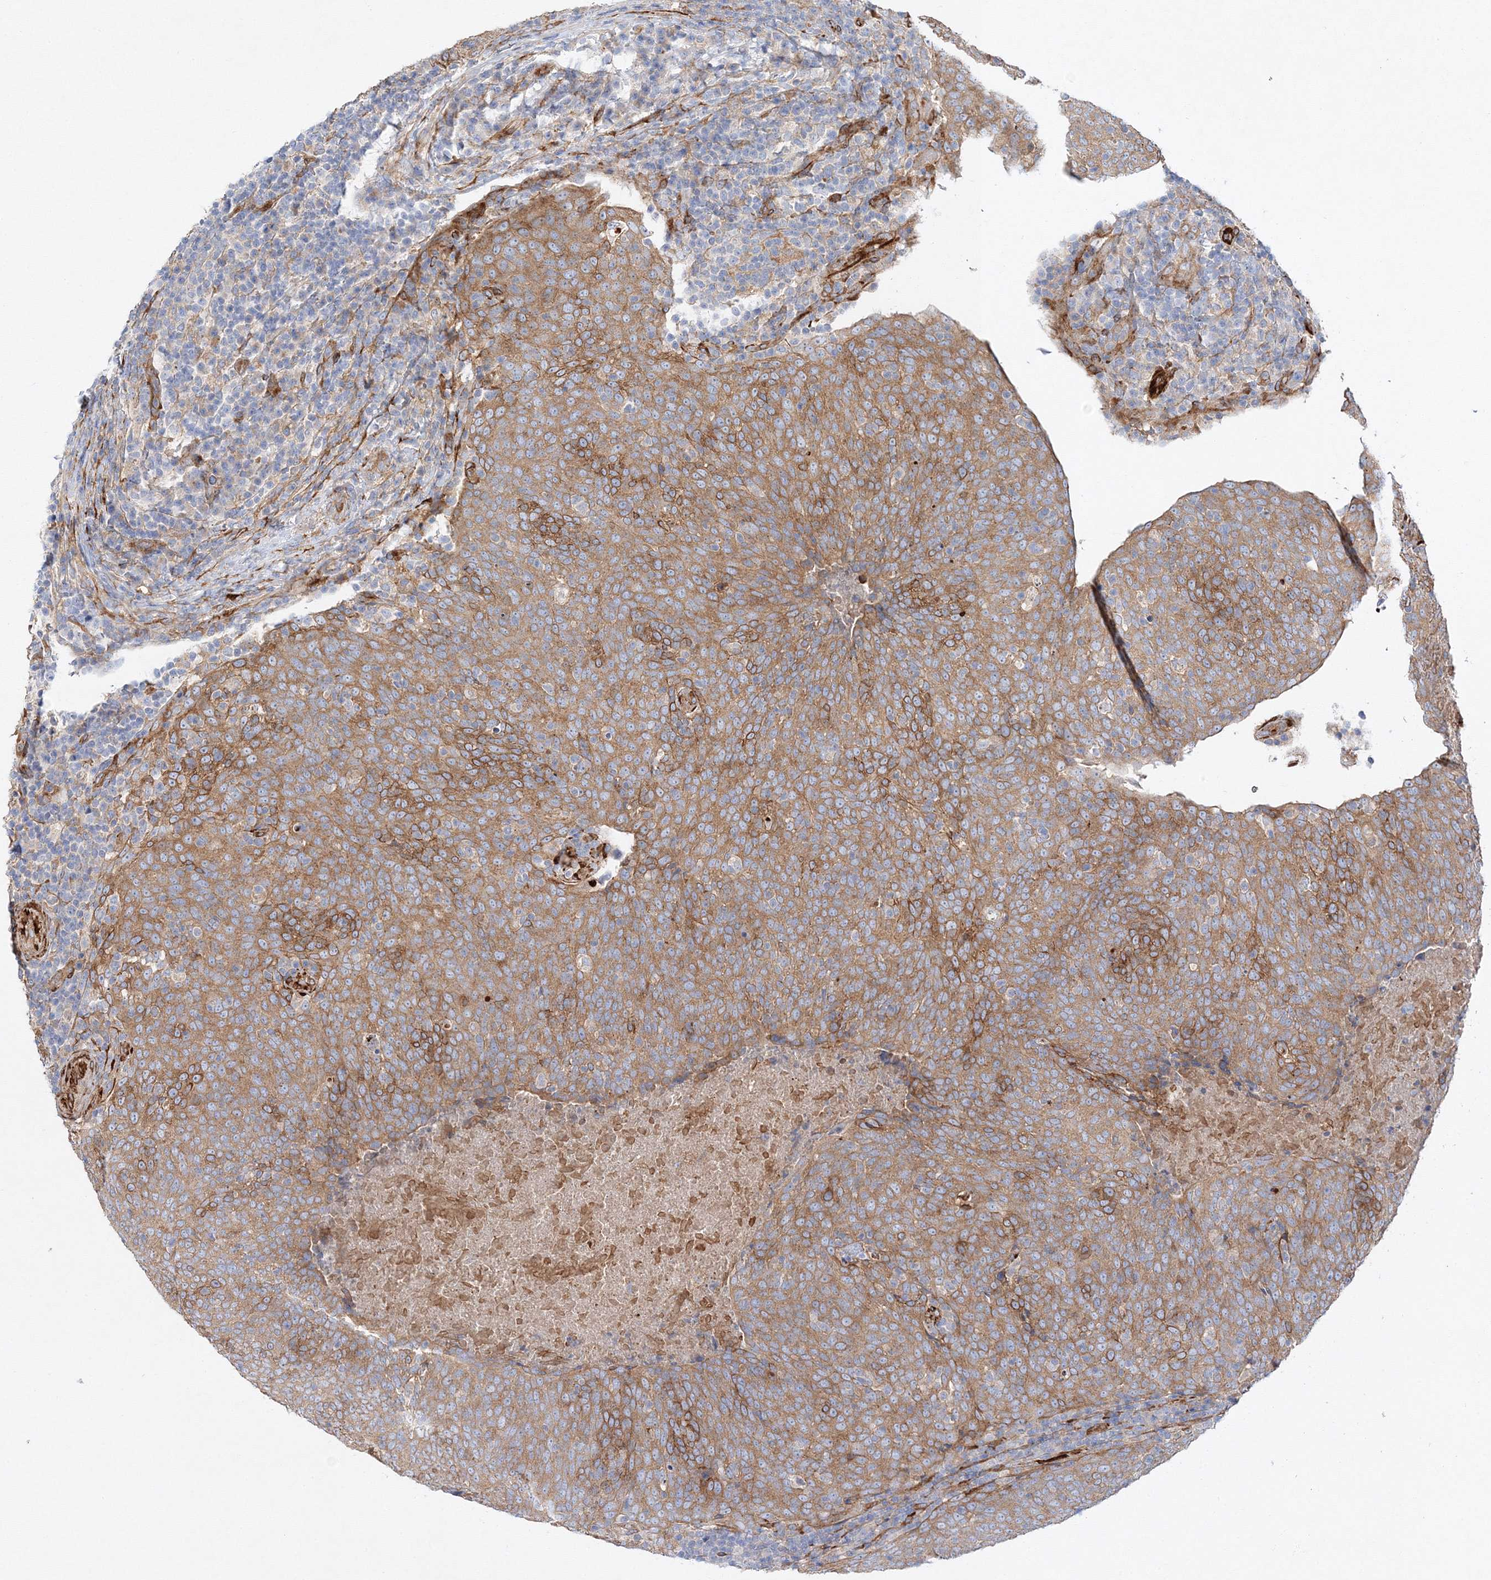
{"staining": {"intensity": "moderate", "quantity": ">75%", "location": "cytoplasmic/membranous"}, "tissue": "head and neck cancer", "cell_type": "Tumor cells", "image_type": "cancer", "snomed": [{"axis": "morphology", "description": "Squamous cell carcinoma, NOS"}, {"axis": "morphology", "description": "Squamous cell carcinoma, metastatic, NOS"}, {"axis": "topography", "description": "Lymph node"}, {"axis": "topography", "description": "Head-Neck"}], "caption": "This is a micrograph of immunohistochemistry (IHC) staining of head and neck cancer (squamous cell carcinoma), which shows moderate staining in the cytoplasmic/membranous of tumor cells.", "gene": "ZFYVE16", "patient": {"sex": "male", "age": 62}}